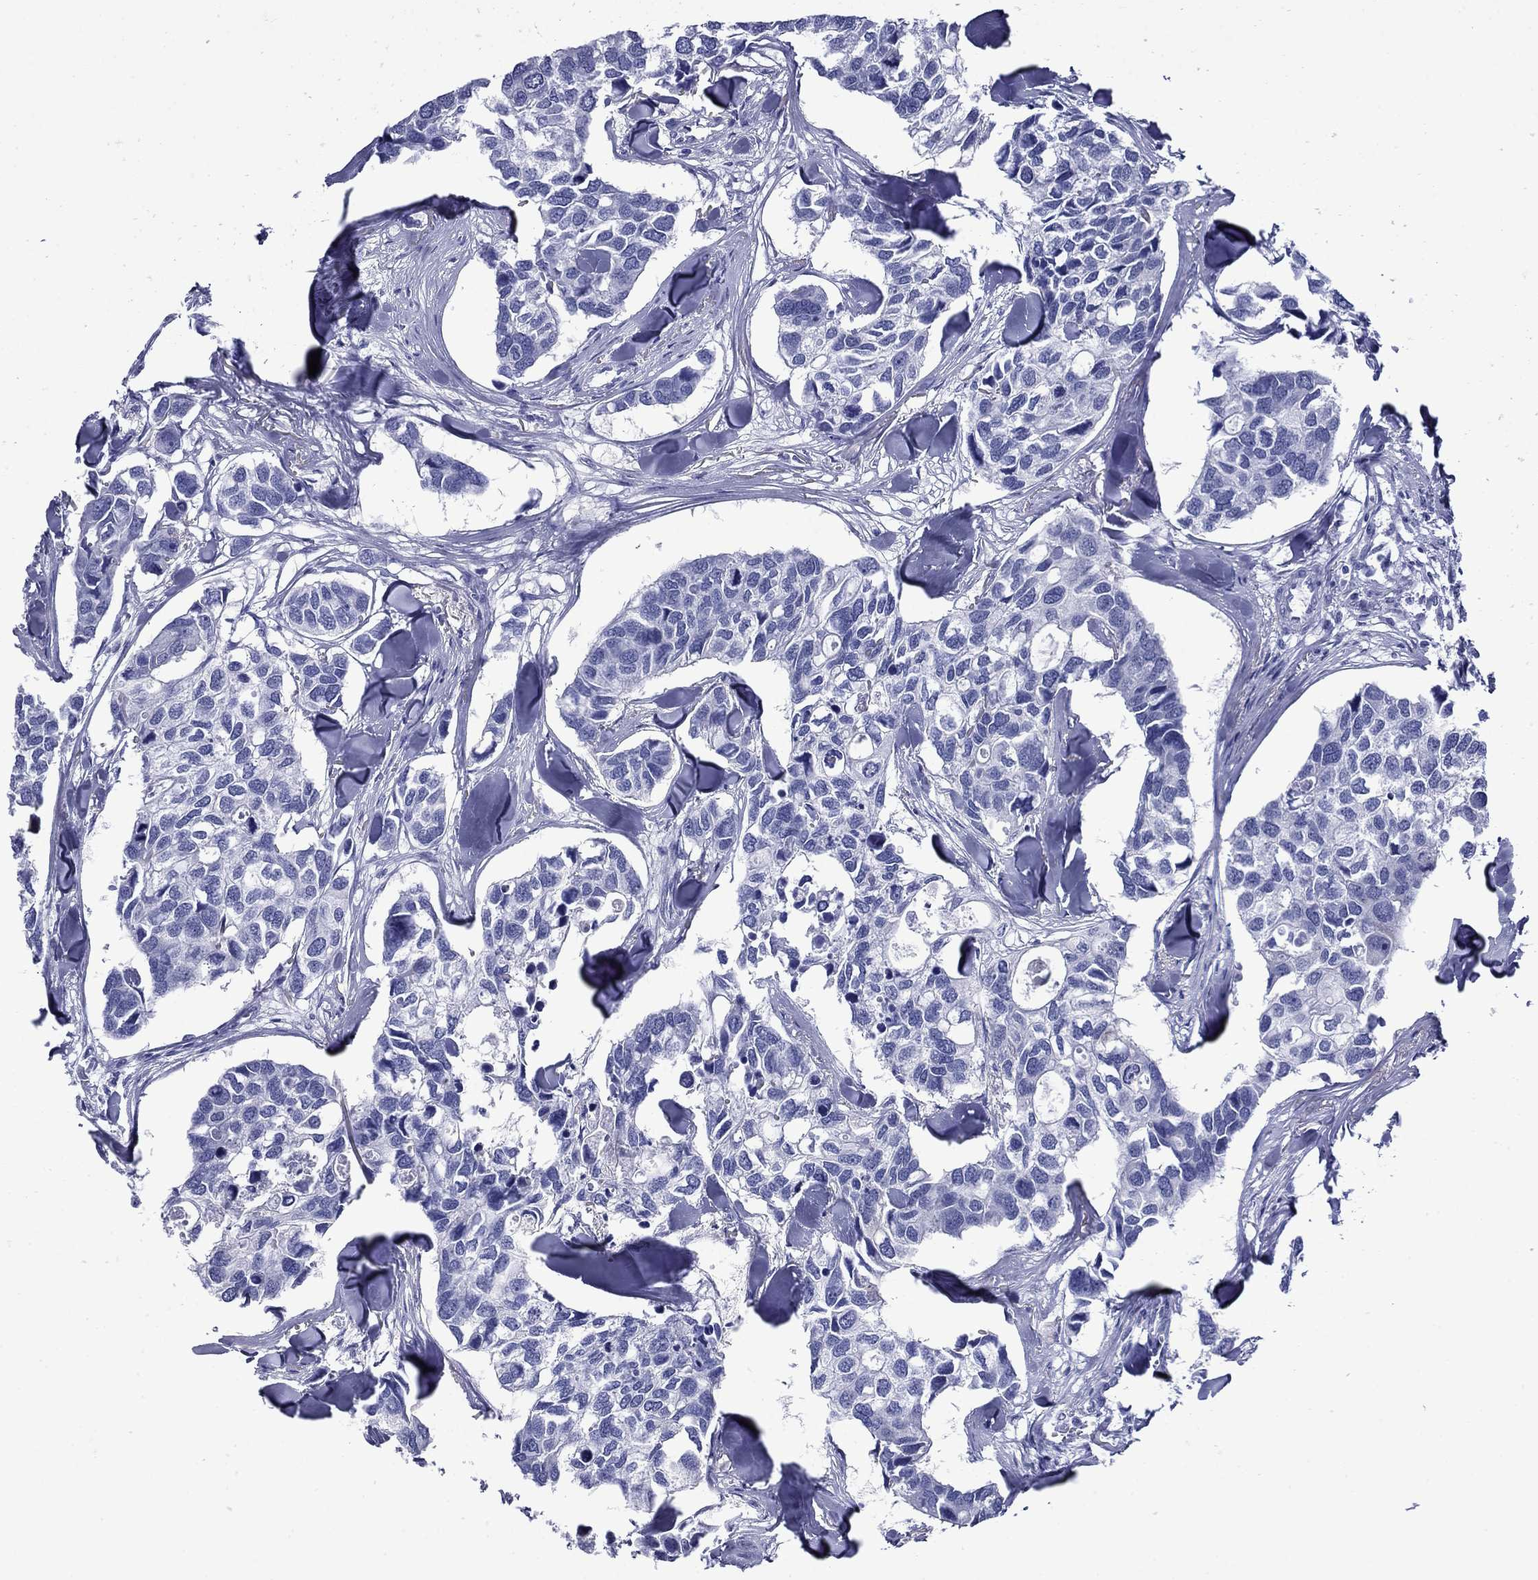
{"staining": {"intensity": "negative", "quantity": "none", "location": "none"}, "tissue": "breast cancer", "cell_type": "Tumor cells", "image_type": "cancer", "snomed": [{"axis": "morphology", "description": "Duct carcinoma"}, {"axis": "topography", "description": "Breast"}], "caption": "Human breast cancer stained for a protein using IHC demonstrates no expression in tumor cells.", "gene": "ROM1", "patient": {"sex": "female", "age": 83}}